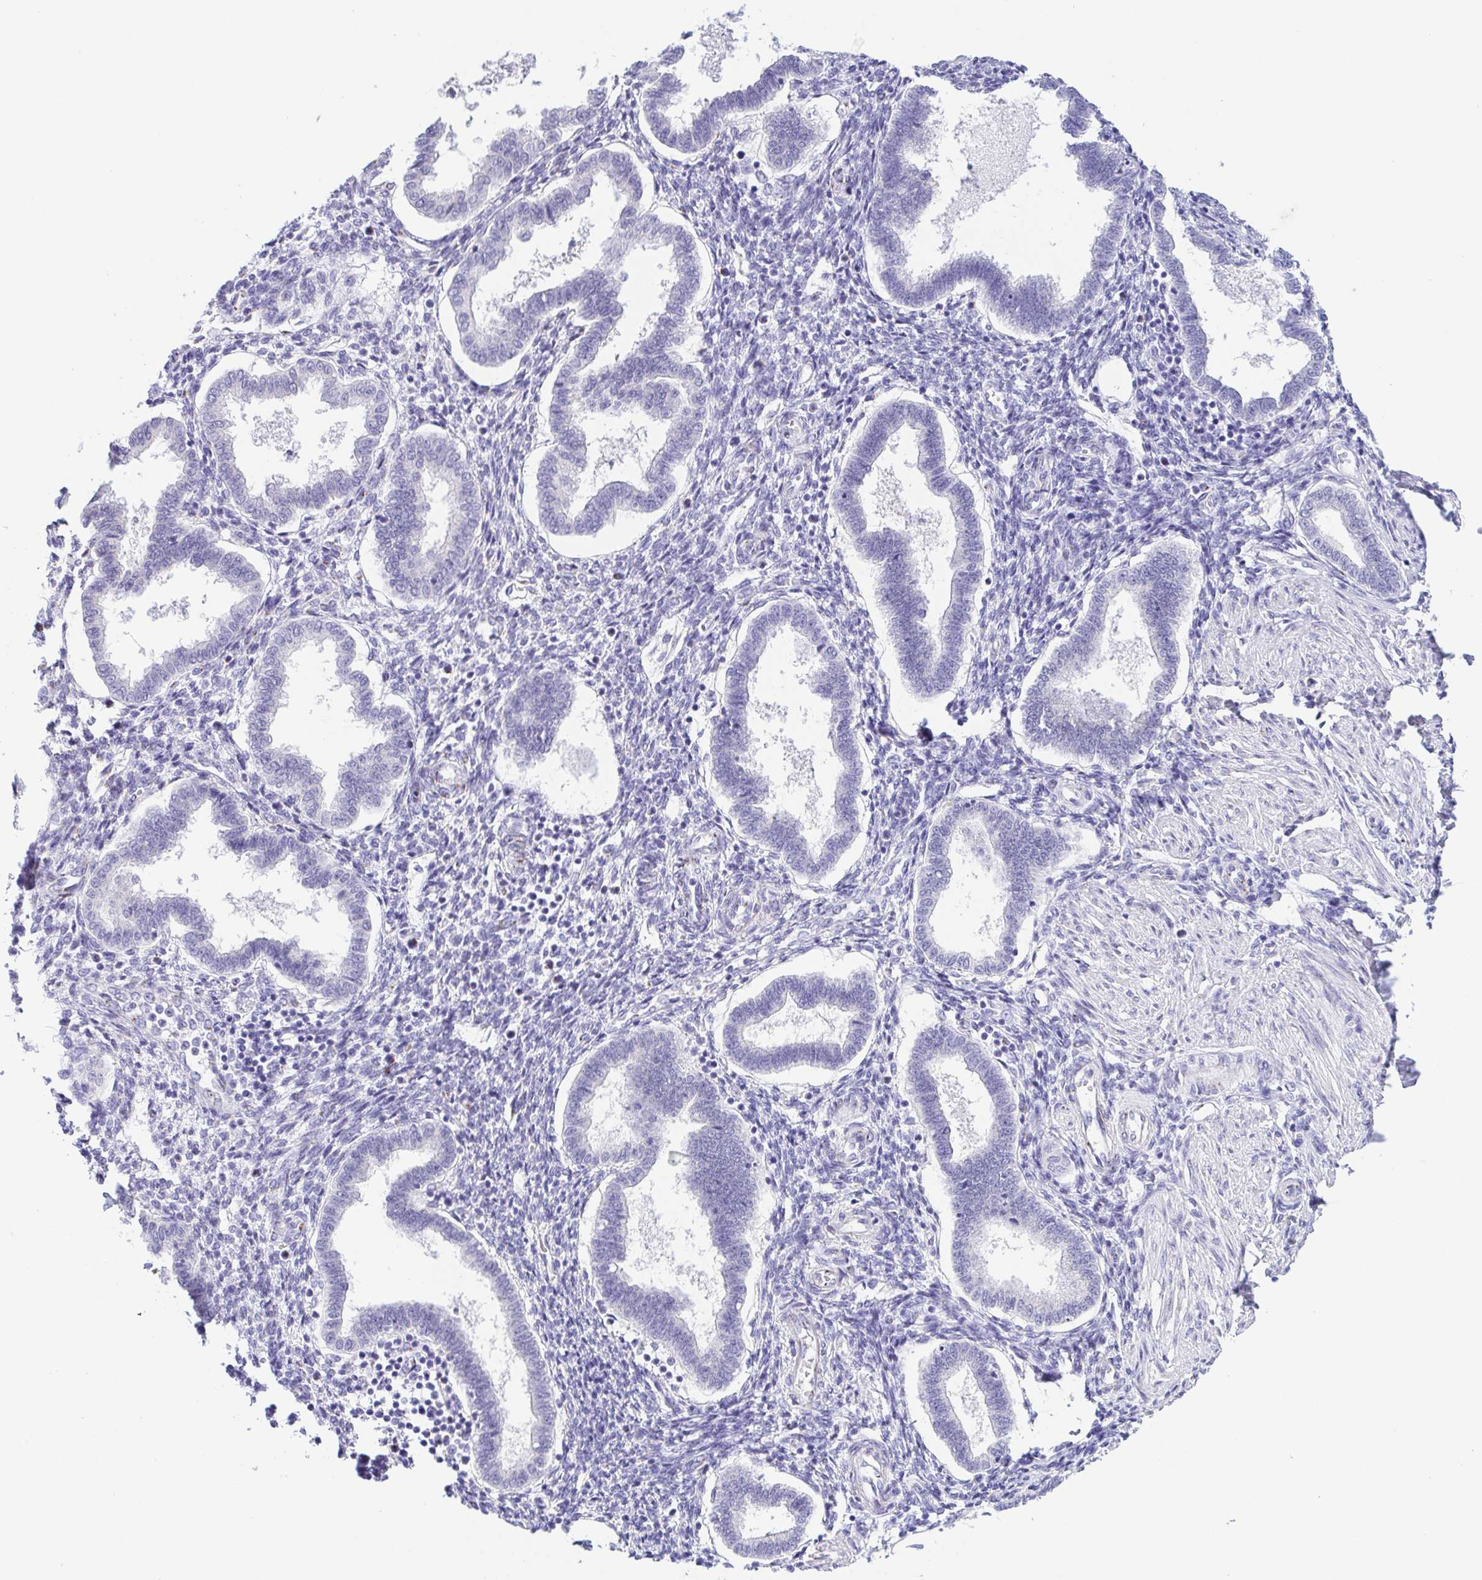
{"staining": {"intensity": "negative", "quantity": "none", "location": "none"}, "tissue": "endometrium", "cell_type": "Cells in endometrial stroma", "image_type": "normal", "snomed": [{"axis": "morphology", "description": "Normal tissue, NOS"}, {"axis": "topography", "description": "Endometrium"}], "caption": "Immunohistochemical staining of unremarkable human endometrium demonstrates no significant positivity in cells in endometrial stroma. (DAB IHC with hematoxylin counter stain).", "gene": "SULT1B1", "patient": {"sex": "female", "age": 24}}